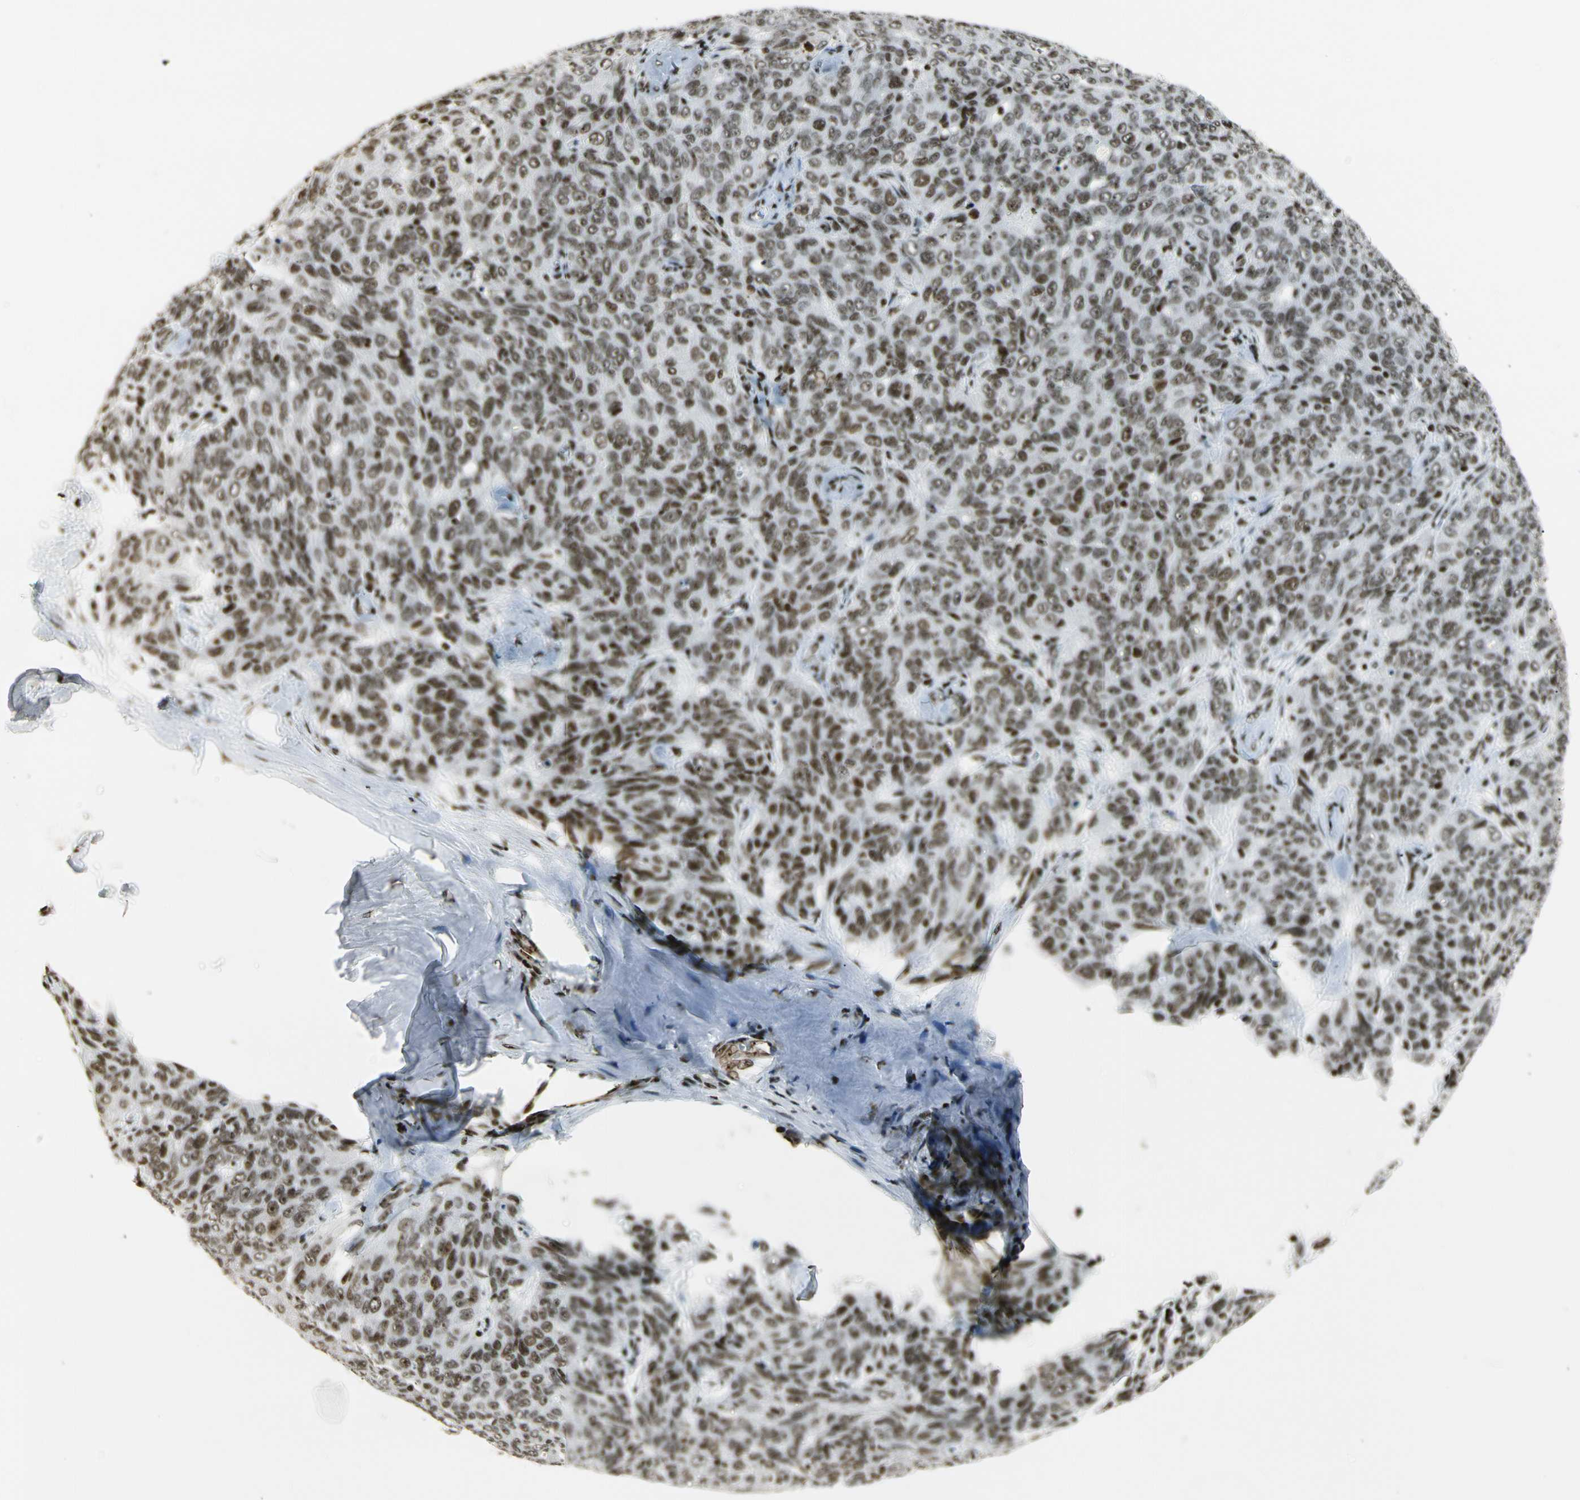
{"staining": {"intensity": "strong", "quantity": ">75%", "location": "nuclear"}, "tissue": "ovarian cancer", "cell_type": "Tumor cells", "image_type": "cancer", "snomed": [{"axis": "morphology", "description": "Carcinoma, endometroid"}, {"axis": "topography", "description": "Ovary"}], "caption": "This is an image of immunohistochemistry staining of ovarian cancer (endometroid carcinoma), which shows strong expression in the nuclear of tumor cells.", "gene": "UBTF", "patient": {"sex": "female", "age": 60}}